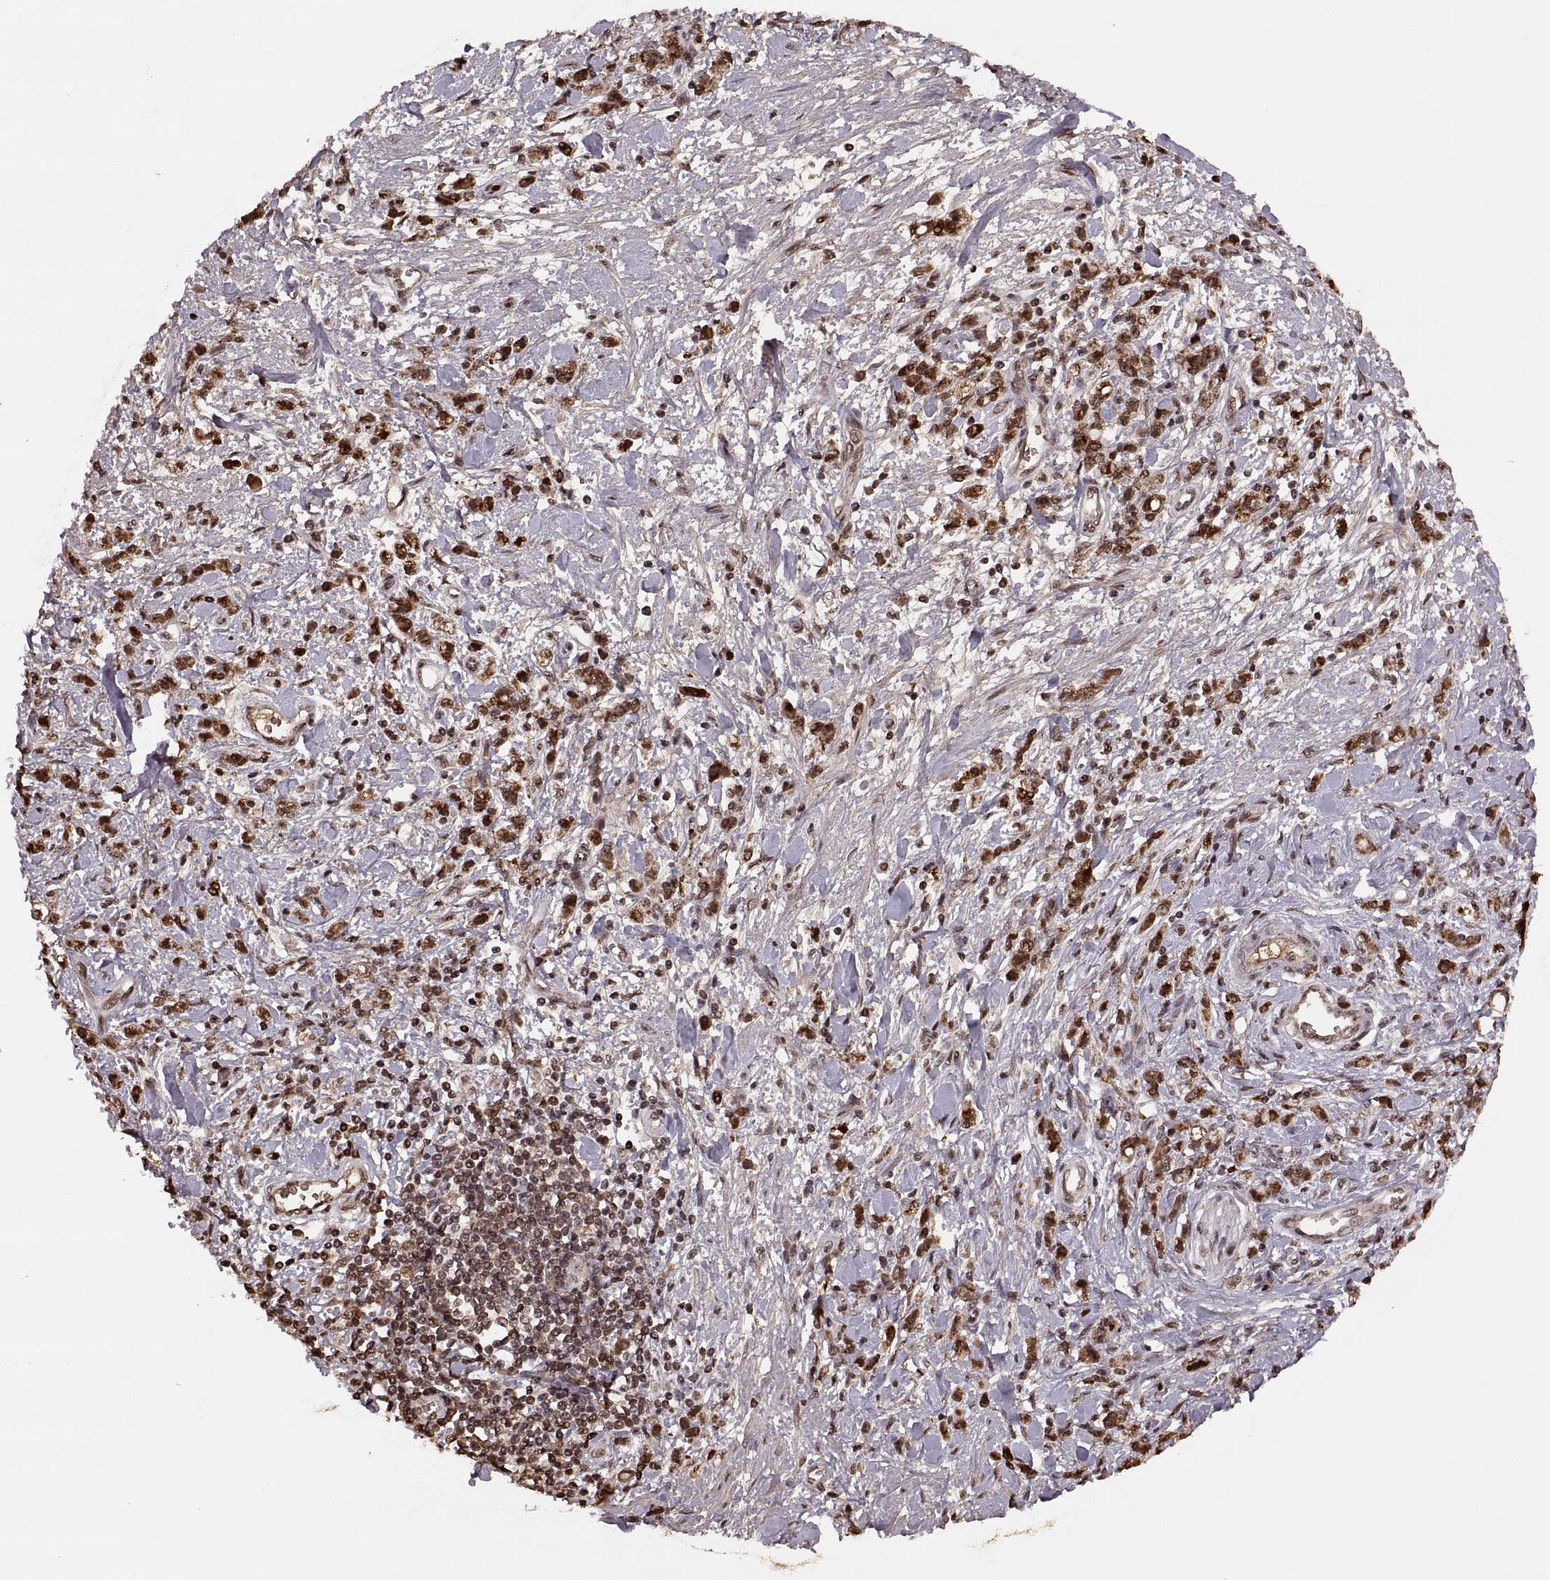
{"staining": {"intensity": "moderate", "quantity": ">75%", "location": "nuclear"}, "tissue": "stomach cancer", "cell_type": "Tumor cells", "image_type": "cancer", "snomed": [{"axis": "morphology", "description": "Adenocarcinoma, NOS"}, {"axis": "topography", "description": "Stomach"}], "caption": "Approximately >75% of tumor cells in human adenocarcinoma (stomach) exhibit moderate nuclear protein expression as visualized by brown immunohistochemical staining.", "gene": "RFT1", "patient": {"sex": "male", "age": 77}}